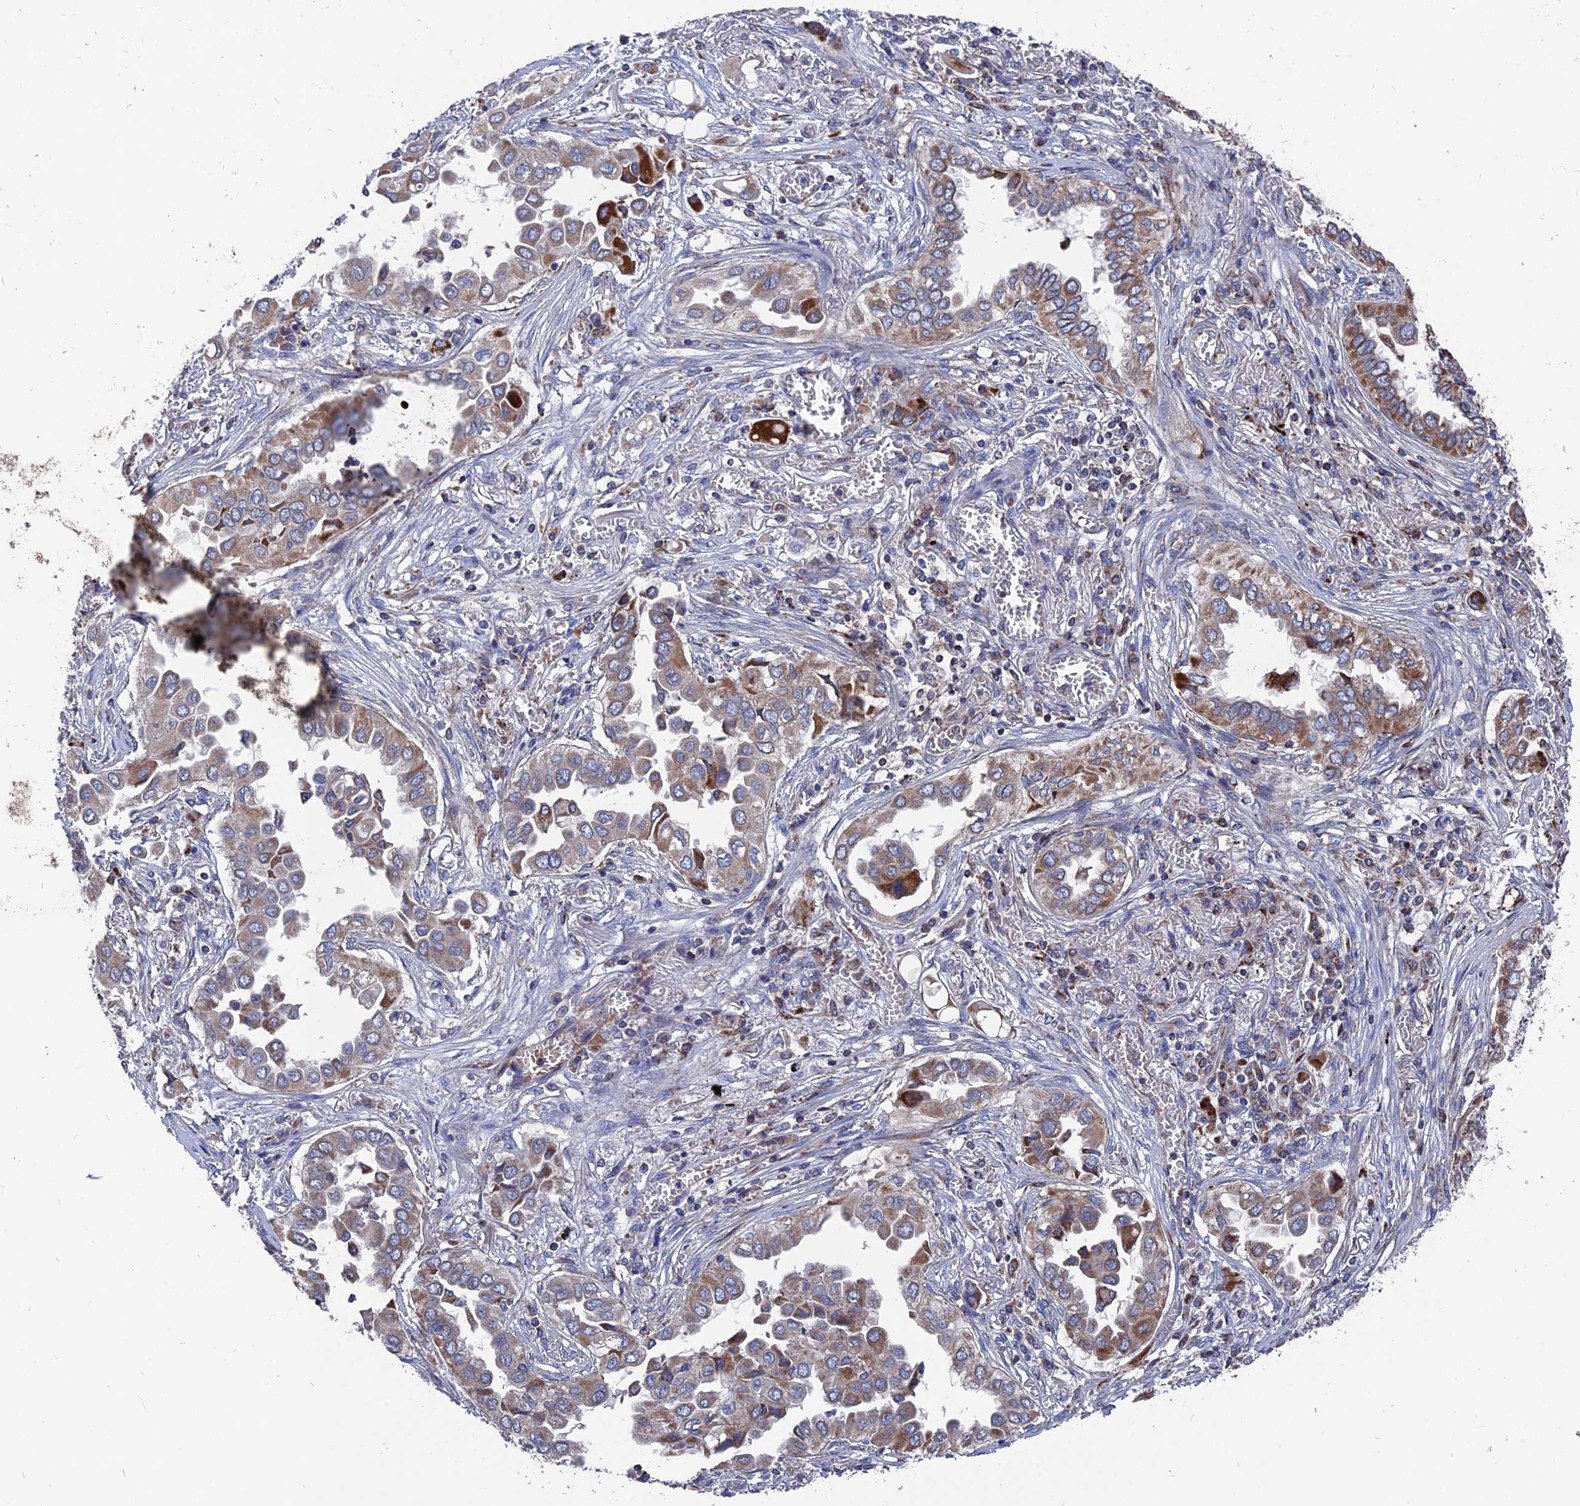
{"staining": {"intensity": "moderate", "quantity": "25%-75%", "location": "cytoplasmic/membranous"}, "tissue": "lung cancer", "cell_type": "Tumor cells", "image_type": "cancer", "snomed": [{"axis": "morphology", "description": "Adenocarcinoma, NOS"}, {"axis": "topography", "description": "Lung"}], "caption": "The micrograph demonstrates staining of lung adenocarcinoma, revealing moderate cytoplasmic/membranous protein positivity (brown color) within tumor cells.", "gene": "TGFA", "patient": {"sex": "female", "age": 76}}